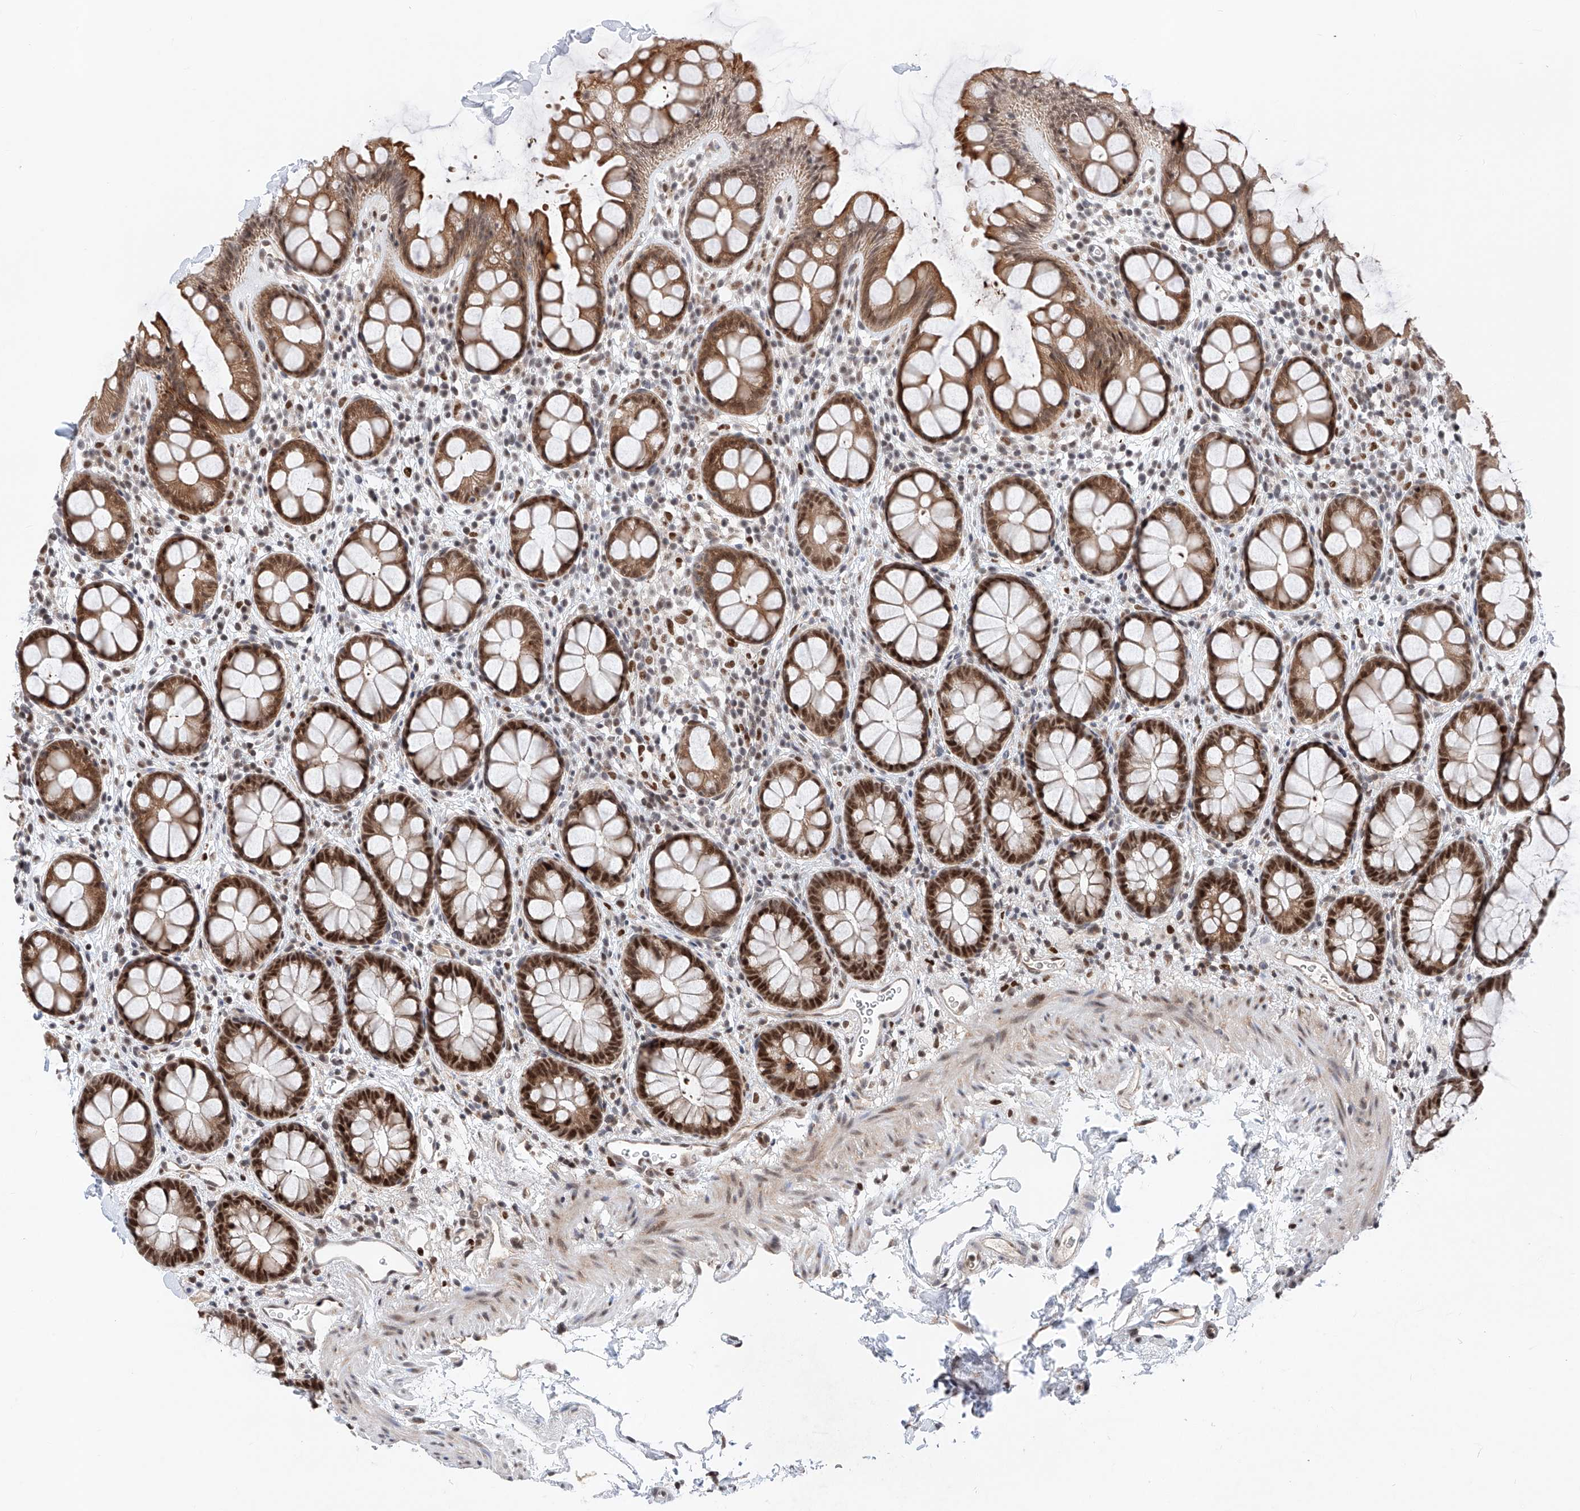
{"staining": {"intensity": "moderate", "quantity": ">75%", "location": "cytoplasmic/membranous,nuclear"}, "tissue": "rectum", "cell_type": "Glandular cells", "image_type": "normal", "snomed": [{"axis": "morphology", "description": "Normal tissue, NOS"}, {"axis": "topography", "description": "Rectum"}], "caption": "Rectum stained with DAB (3,3'-diaminobenzidine) immunohistochemistry exhibits medium levels of moderate cytoplasmic/membranous,nuclear staining in about >75% of glandular cells.", "gene": "SNRNP200", "patient": {"sex": "female", "age": 65}}